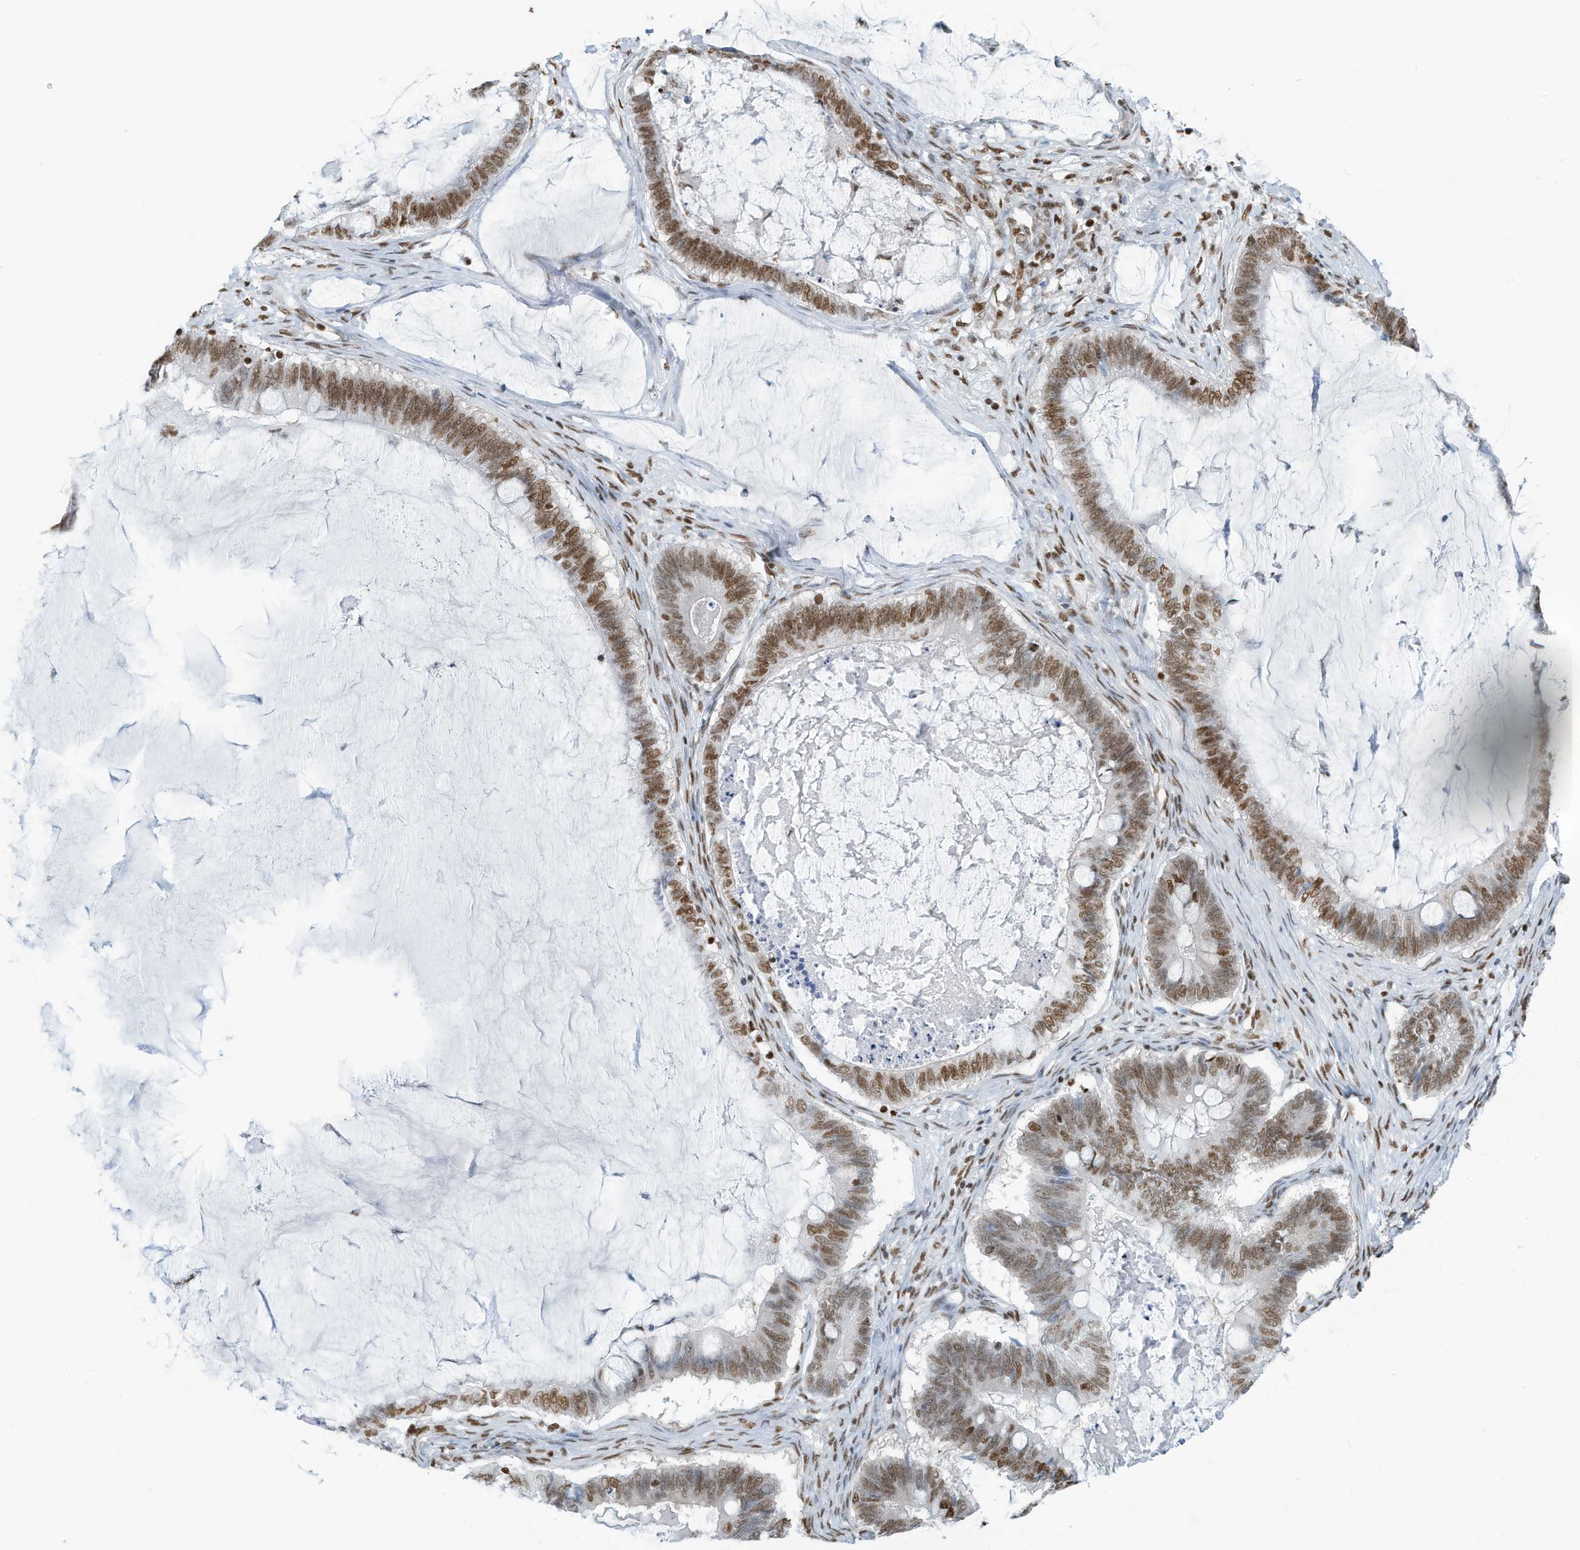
{"staining": {"intensity": "moderate", "quantity": ">75%", "location": "nuclear"}, "tissue": "ovarian cancer", "cell_type": "Tumor cells", "image_type": "cancer", "snomed": [{"axis": "morphology", "description": "Cystadenocarcinoma, mucinous, NOS"}, {"axis": "topography", "description": "Ovary"}], "caption": "IHC staining of ovarian cancer, which reveals medium levels of moderate nuclear expression in about >75% of tumor cells indicating moderate nuclear protein positivity. The staining was performed using DAB (3,3'-diaminobenzidine) (brown) for protein detection and nuclei were counterstained in hematoxylin (blue).", "gene": "SARNP", "patient": {"sex": "female", "age": 61}}